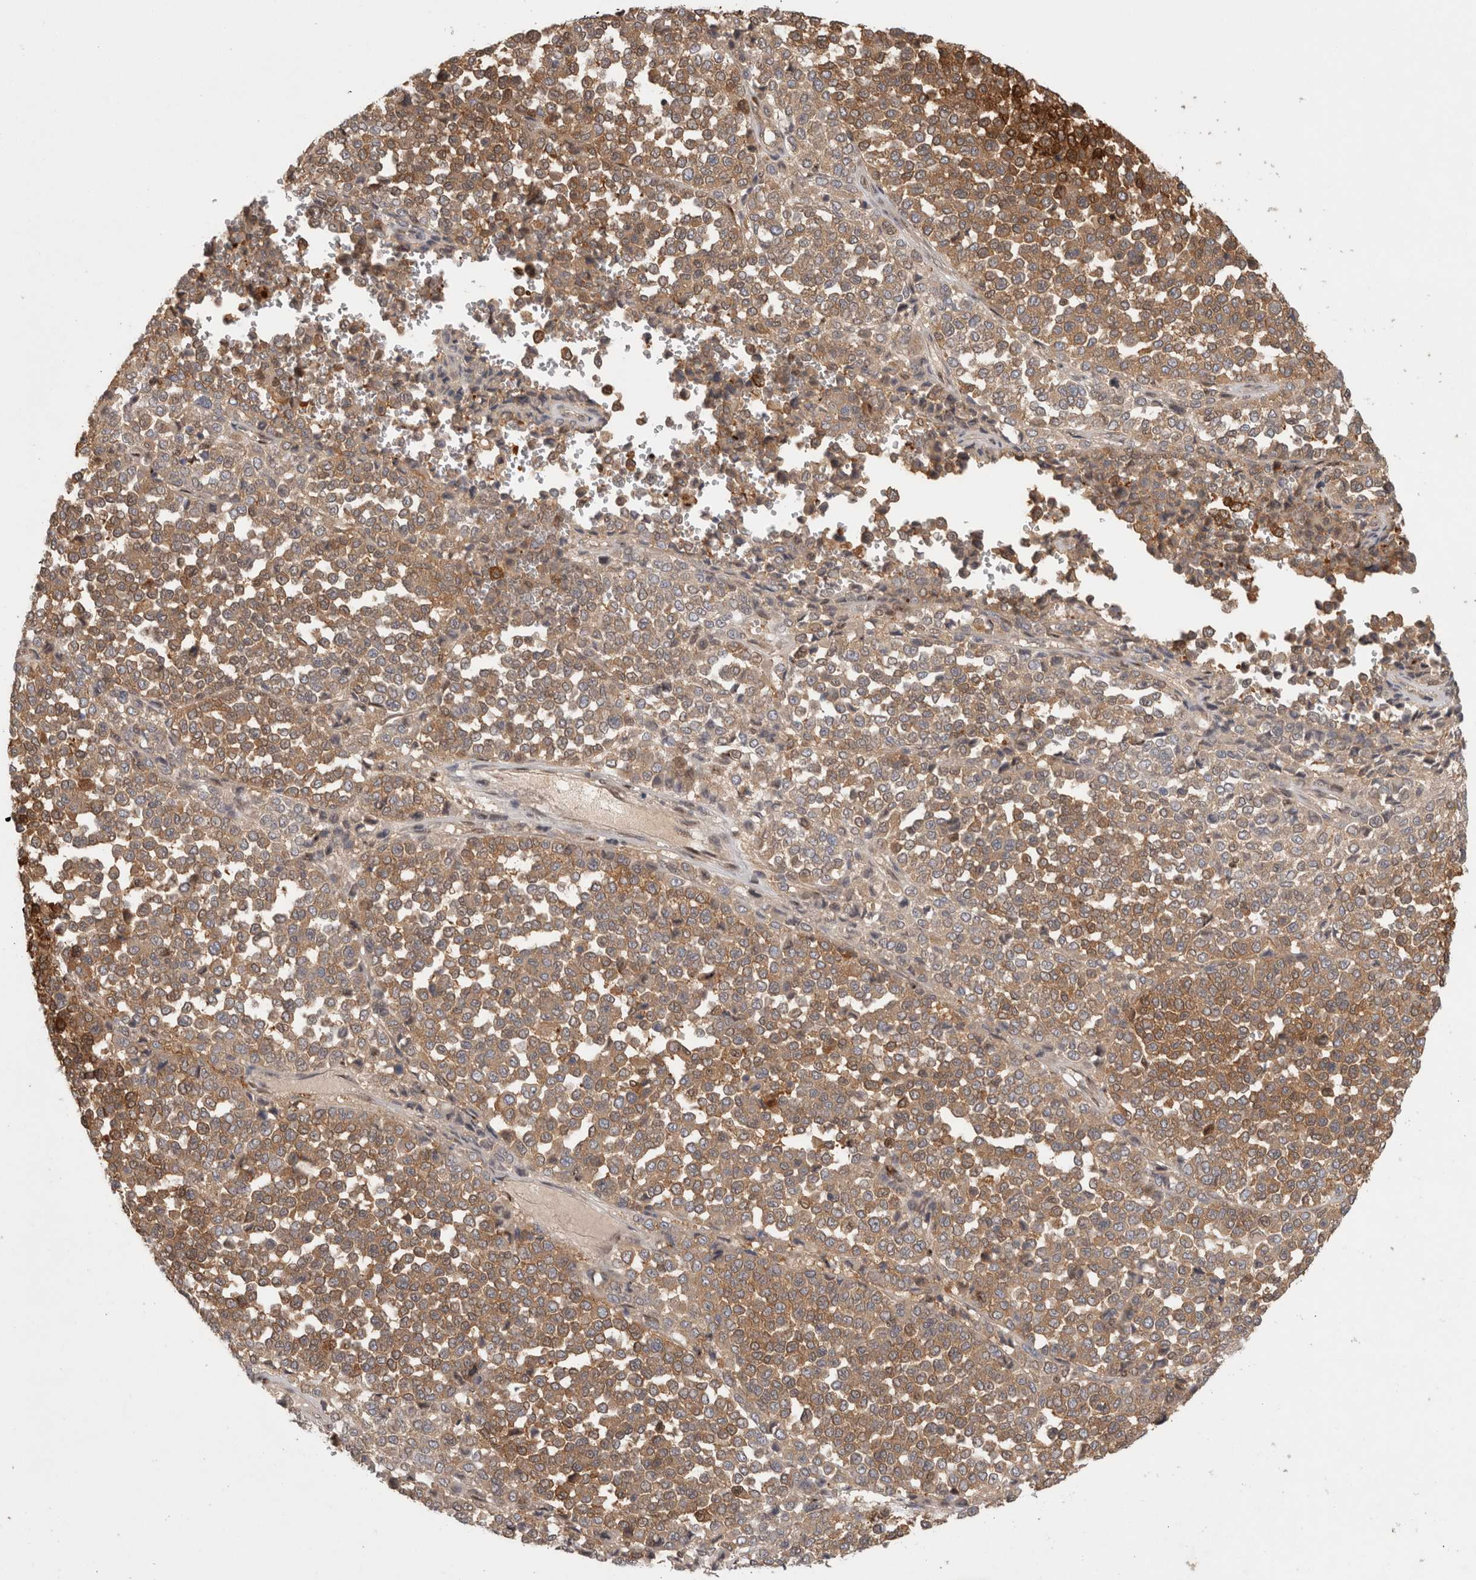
{"staining": {"intensity": "moderate", "quantity": ">75%", "location": "cytoplasmic/membranous"}, "tissue": "melanoma", "cell_type": "Tumor cells", "image_type": "cancer", "snomed": [{"axis": "morphology", "description": "Malignant melanoma, Metastatic site"}, {"axis": "topography", "description": "Pancreas"}], "caption": "This is a photomicrograph of immunohistochemistry (IHC) staining of malignant melanoma (metastatic site), which shows moderate staining in the cytoplasmic/membranous of tumor cells.", "gene": "PIGP", "patient": {"sex": "female", "age": 30}}